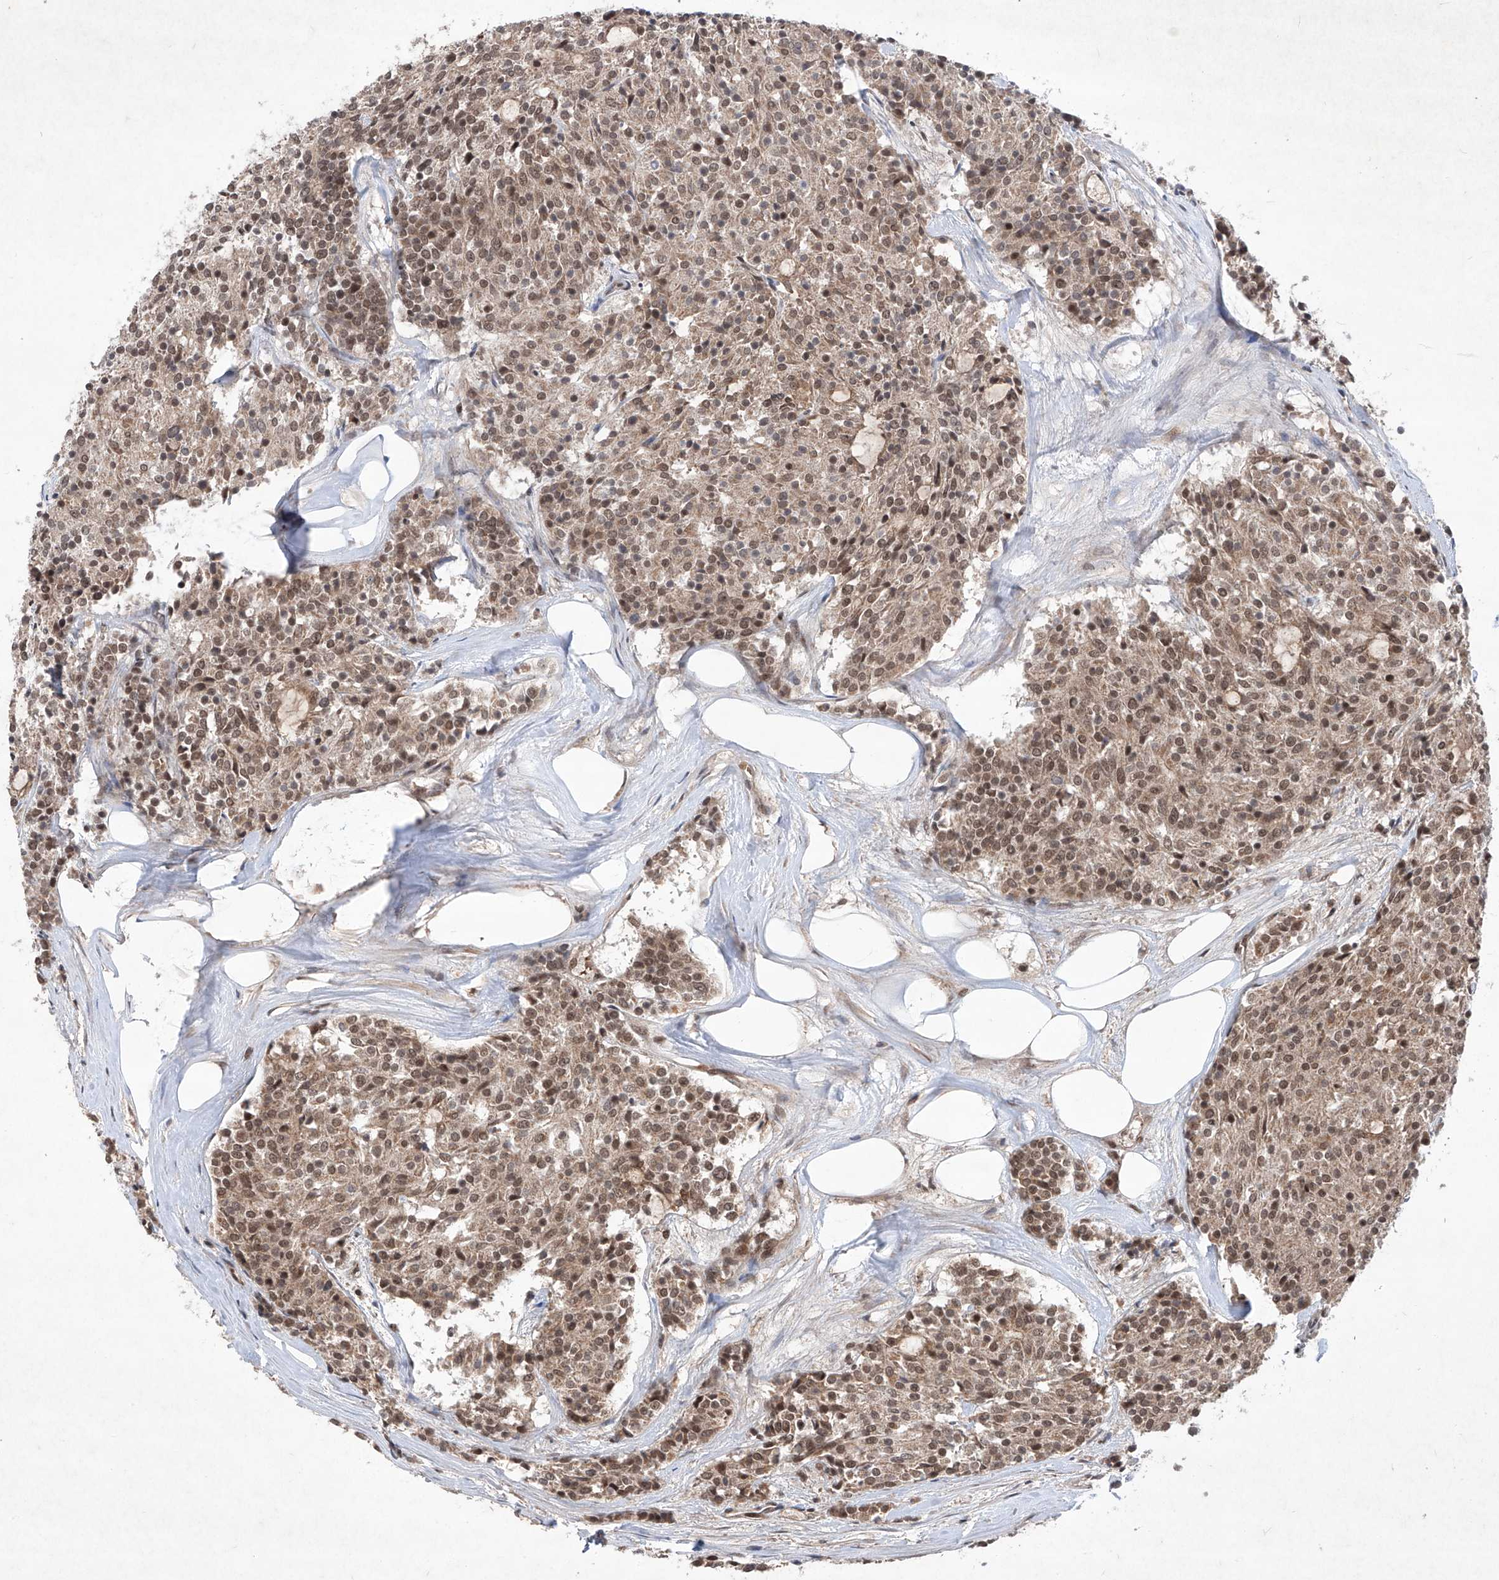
{"staining": {"intensity": "moderate", "quantity": ">75%", "location": "cytoplasmic/membranous,nuclear"}, "tissue": "carcinoid", "cell_type": "Tumor cells", "image_type": "cancer", "snomed": [{"axis": "morphology", "description": "Carcinoid, malignant, NOS"}, {"axis": "topography", "description": "Pancreas"}], "caption": "IHC image of malignant carcinoid stained for a protein (brown), which shows medium levels of moderate cytoplasmic/membranous and nuclear positivity in approximately >75% of tumor cells.", "gene": "IRF2", "patient": {"sex": "female", "age": 54}}